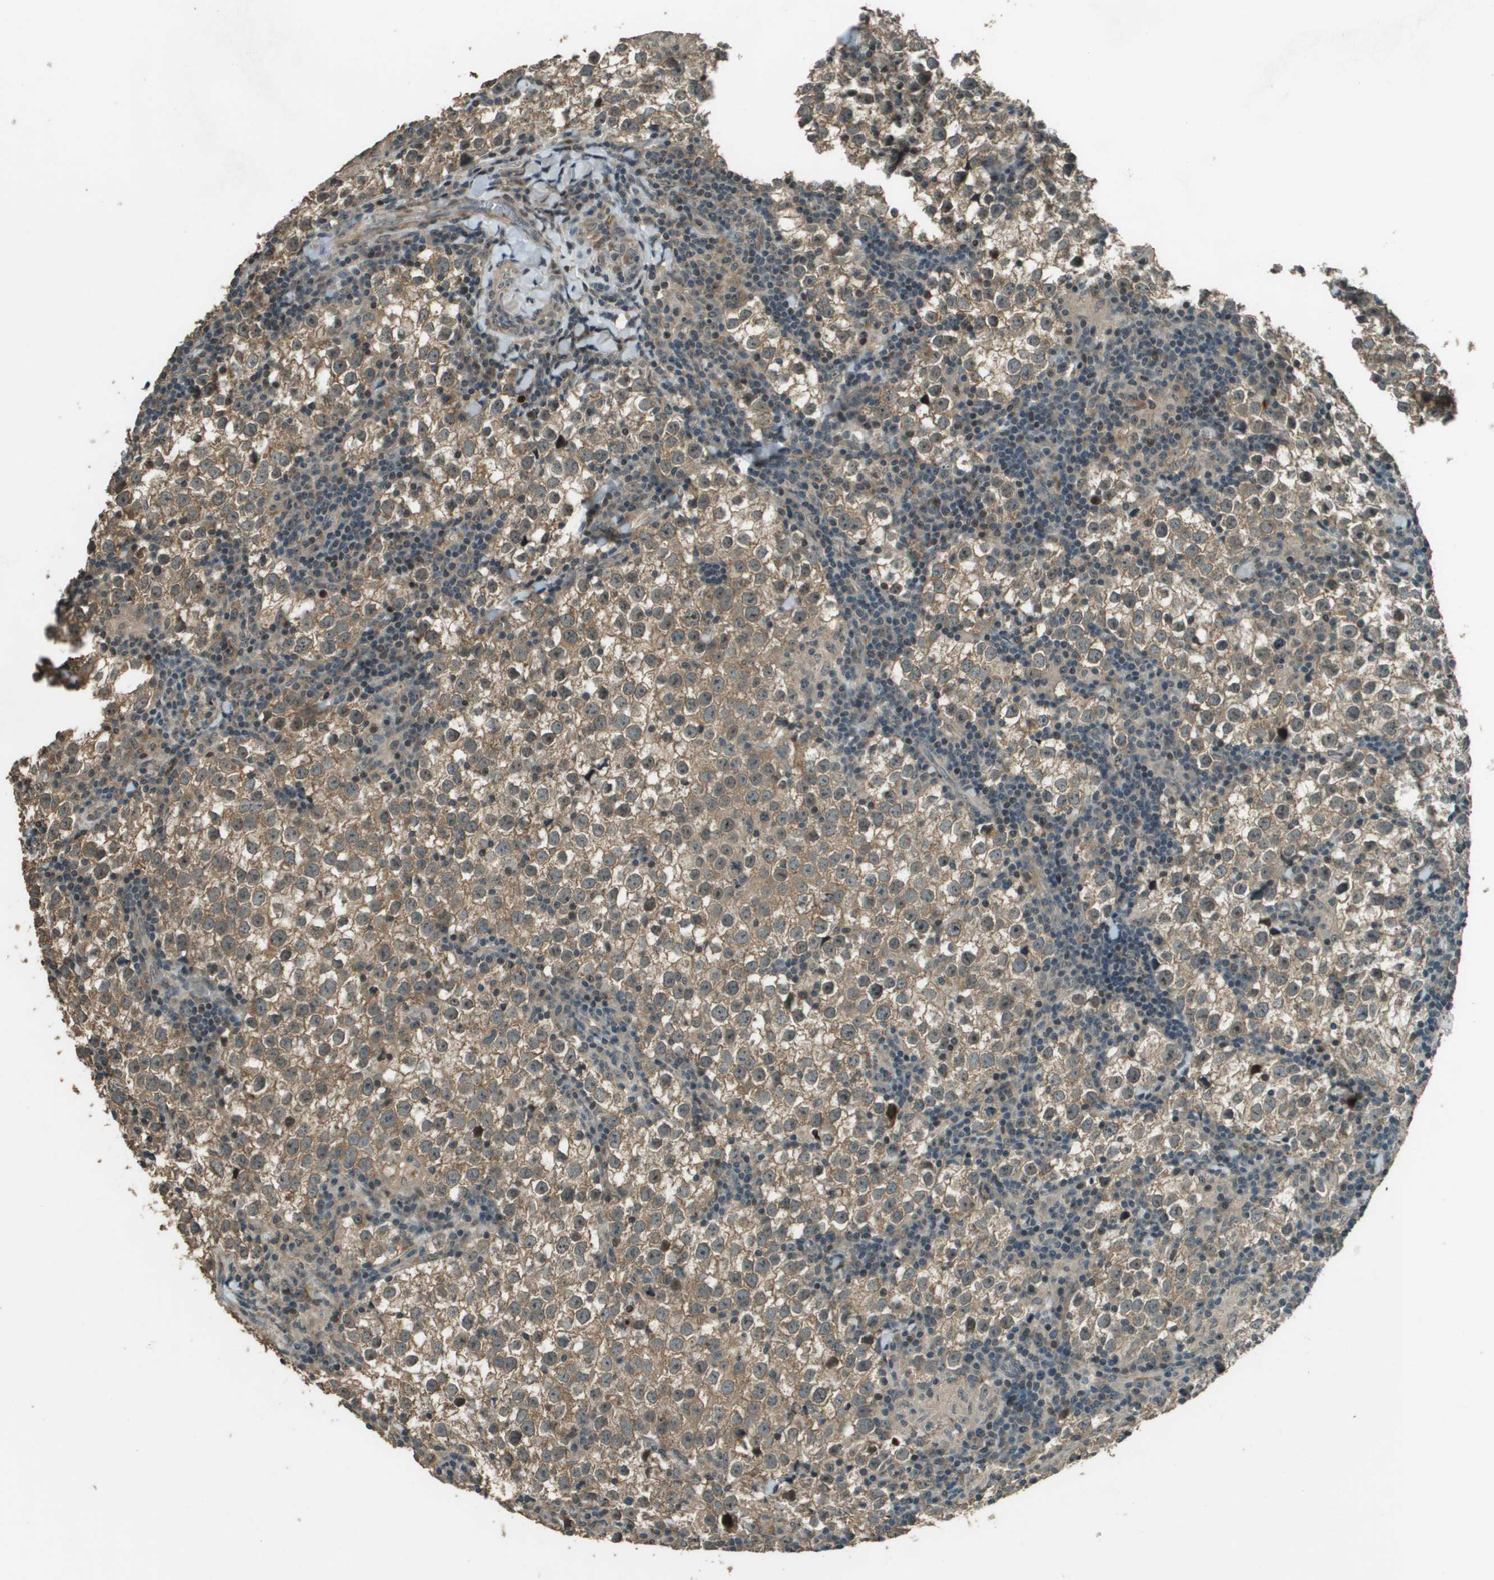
{"staining": {"intensity": "moderate", "quantity": ">75%", "location": "cytoplasmic/membranous"}, "tissue": "testis cancer", "cell_type": "Tumor cells", "image_type": "cancer", "snomed": [{"axis": "morphology", "description": "Seminoma, NOS"}, {"axis": "morphology", "description": "Carcinoma, Embryonal, NOS"}, {"axis": "topography", "description": "Testis"}], "caption": "Testis cancer (seminoma) stained with a protein marker exhibits moderate staining in tumor cells.", "gene": "SDC3", "patient": {"sex": "male", "age": 36}}